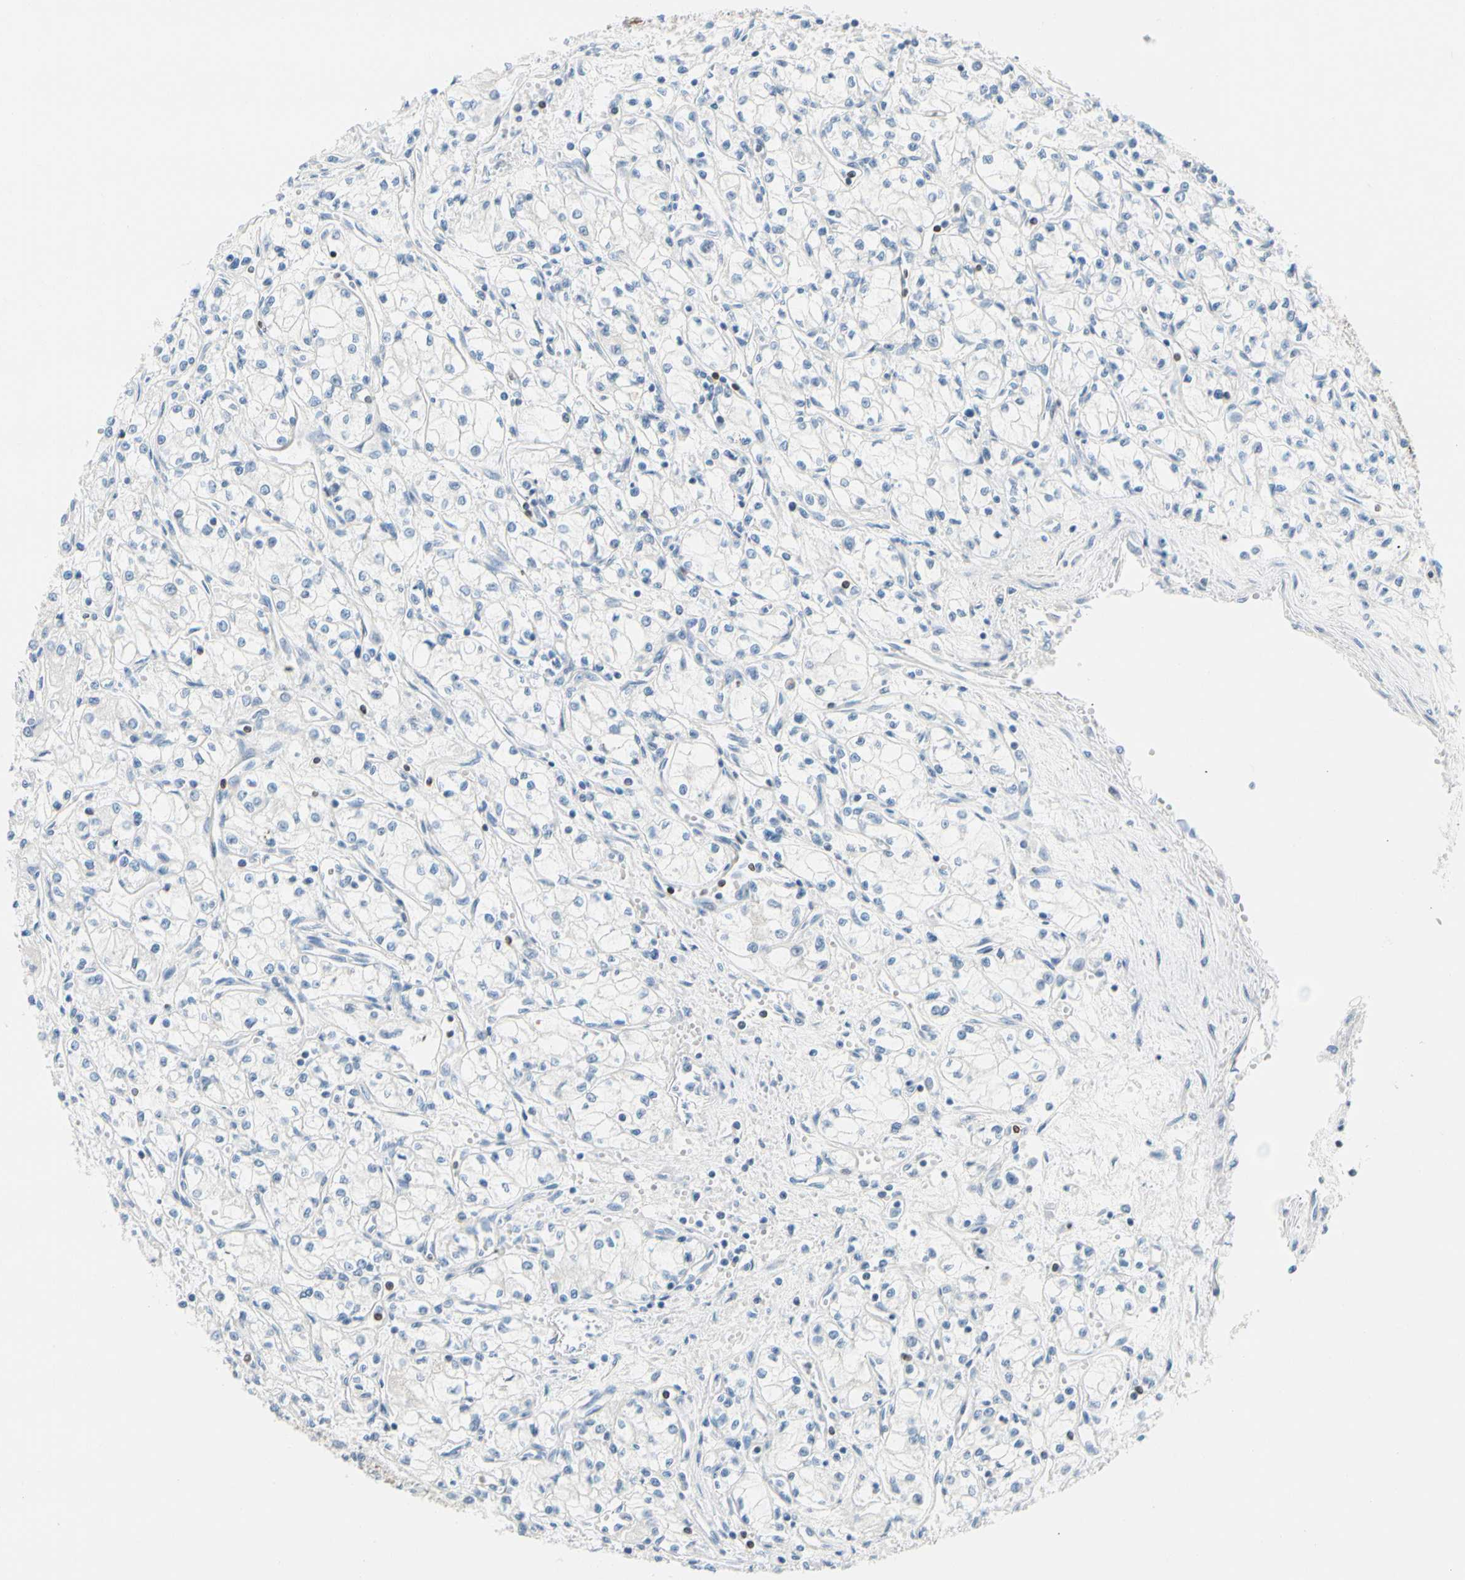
{"staining": {"intensity": "negative", "quantity": "none", "location": "none"}, "tissue": "renal cancer", "cell_type": "Tumor cells", "image_type": "cancer", "snomed": [{"axis": "morphology", "description": "Normal tissue, NOS"}, {"axis": "morphology", "description": "Adenocarcinoma, NOS"}, {"axis": "topography", "description": "Kidney"}], "caption": "Immunohistochemistry of human adenocarcinoma (renal) shows no staining in tumor cells. (Brightfield microscopy of DAB IHC at high magnification).", "gene": "ZNF132", "patient": {"sex": "male", "age": 59}}